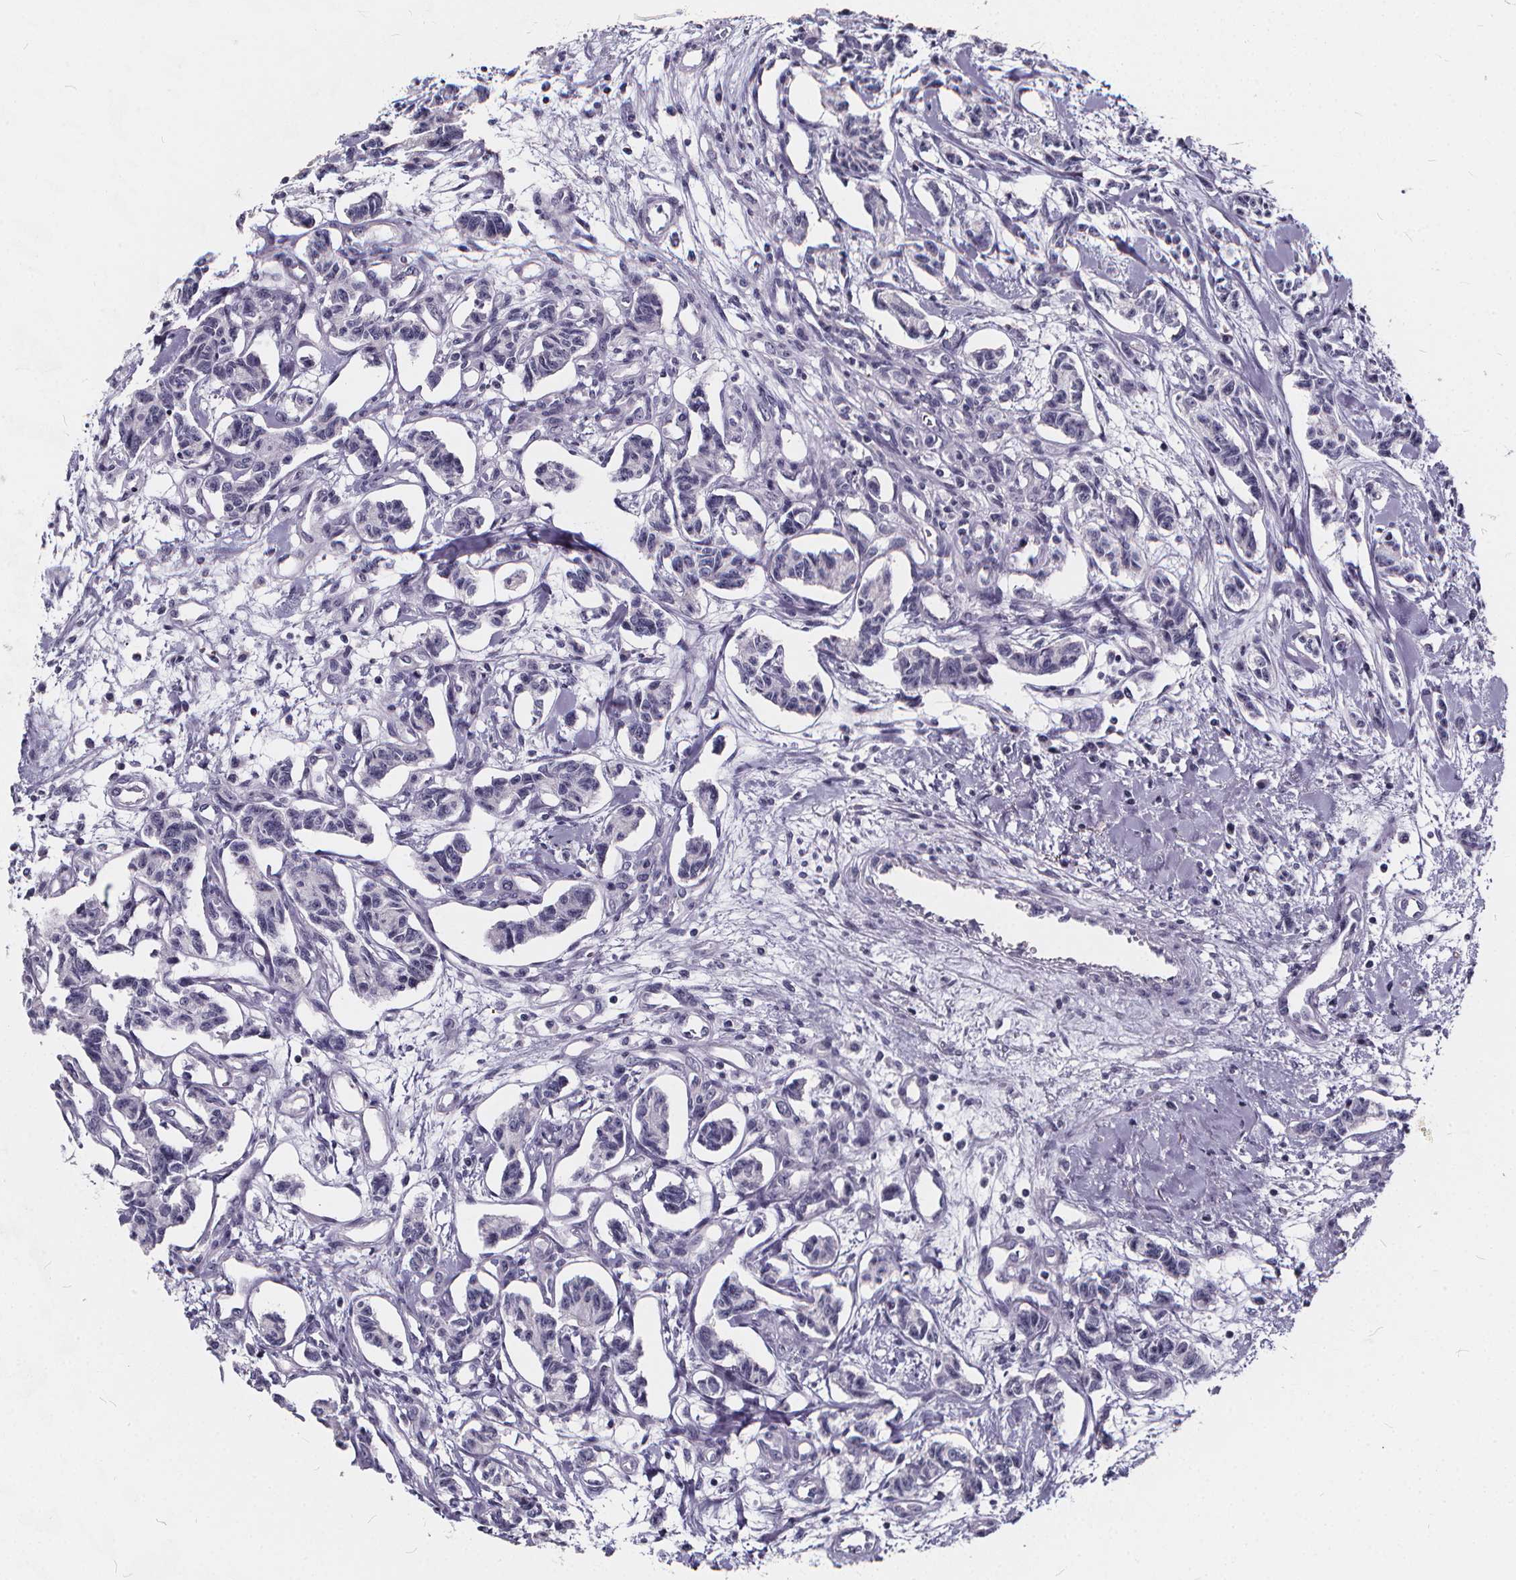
{"staining": {"intensity": "negative", "quantity": "none", "location": "none"}, "tissue": "carcinoid", "cell_type": "Tumor cells", "image_type": "cancer", "snomed": [{"axis": "morphology", "description": "Carcinoid, malignant, NOS"}, {"axis": "topography", "description": "Kidney"}], "caption": "High power microscopy image of an IHC image of carcinoid, revealing no significant positivity in tumor cells.", "gene": "SPEF2", "patient": {"sex": "female", "age": 41}}